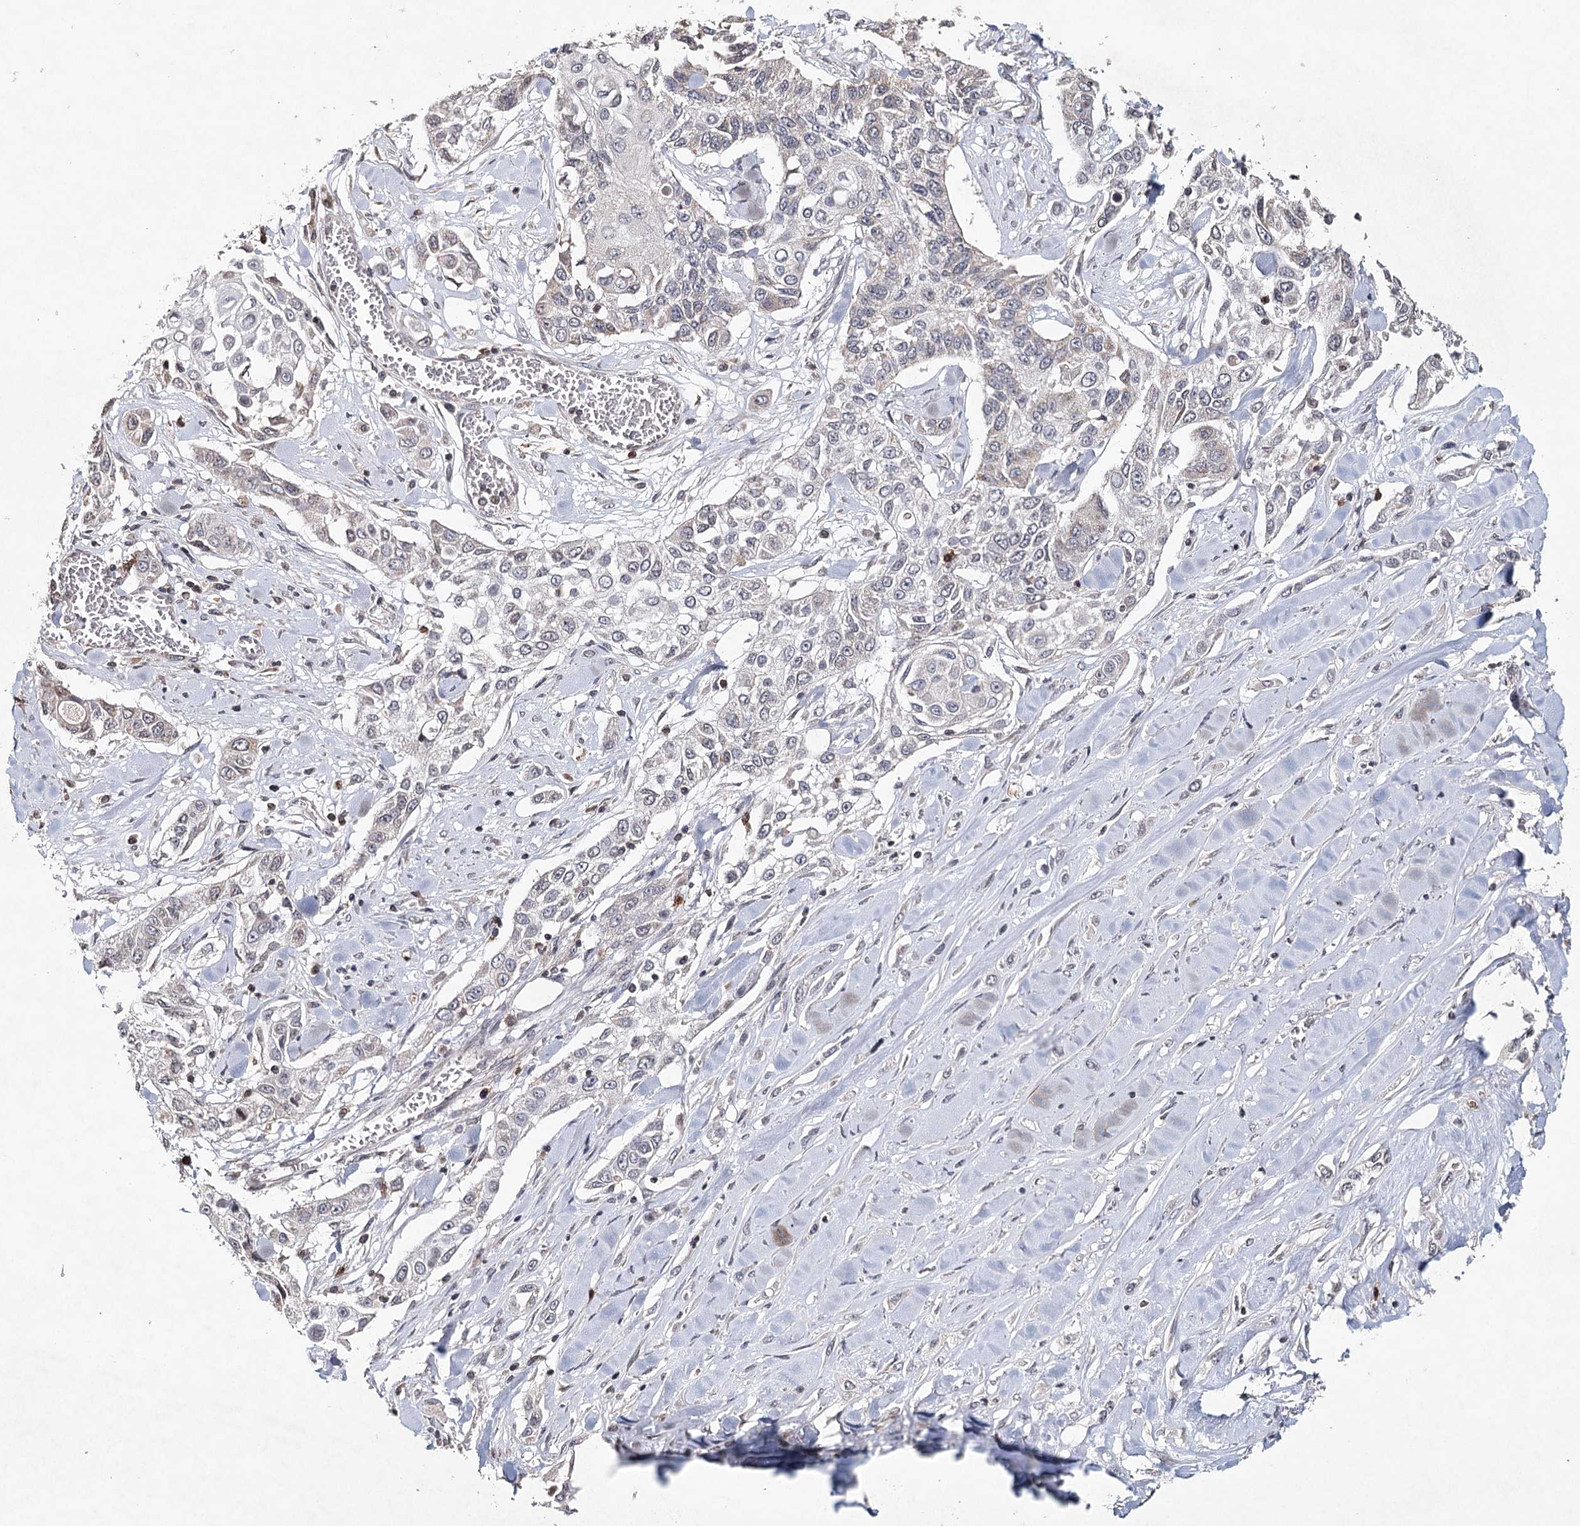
{"staining": {"intensity": "negative", "quantity": "none", "location": "none"}, "tissue": "lung cancer", "cell_type": "Tumor cells", "image_type": "cancer", "snomed": [{"axis": "morphology", "description": "Squamous cell carcinoma, NOS"}, {"axis": "topography", "description": "Lung"}], "caption": "The micrograph shows no staining of tumor cells in lung cancer.", "gene": "ICOS", "patient": {"sex": "male", "age": 71}}